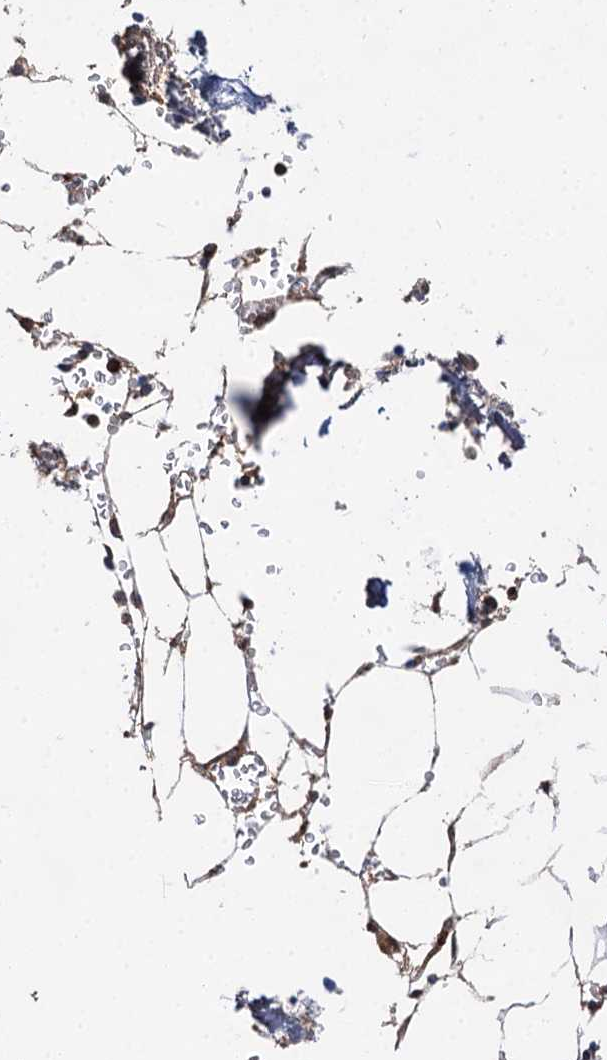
{"staining": {"intensity": "moderate", "quantity": "25%-75%", "location": "cytoplasmic/membranous"}, "tissue": "bone marrow", "cell_type": "Hematopoietic cells", "image_type": "normal", "snomed": [{"axis": "morphology", "description": "Normal tissue, NOS"}, {"axis": "topography", "description": "Bone marrow"}], "caption": "DAB immunohistochemical staining of benign bone marrow reveals moderate cytoplasmic/membranous protein expression in about 25%-75% of hematopoietic cells. Nuclei are stained in blue.", "gene": "PACS1", "patient": {"sex": "male", "age": 70}}